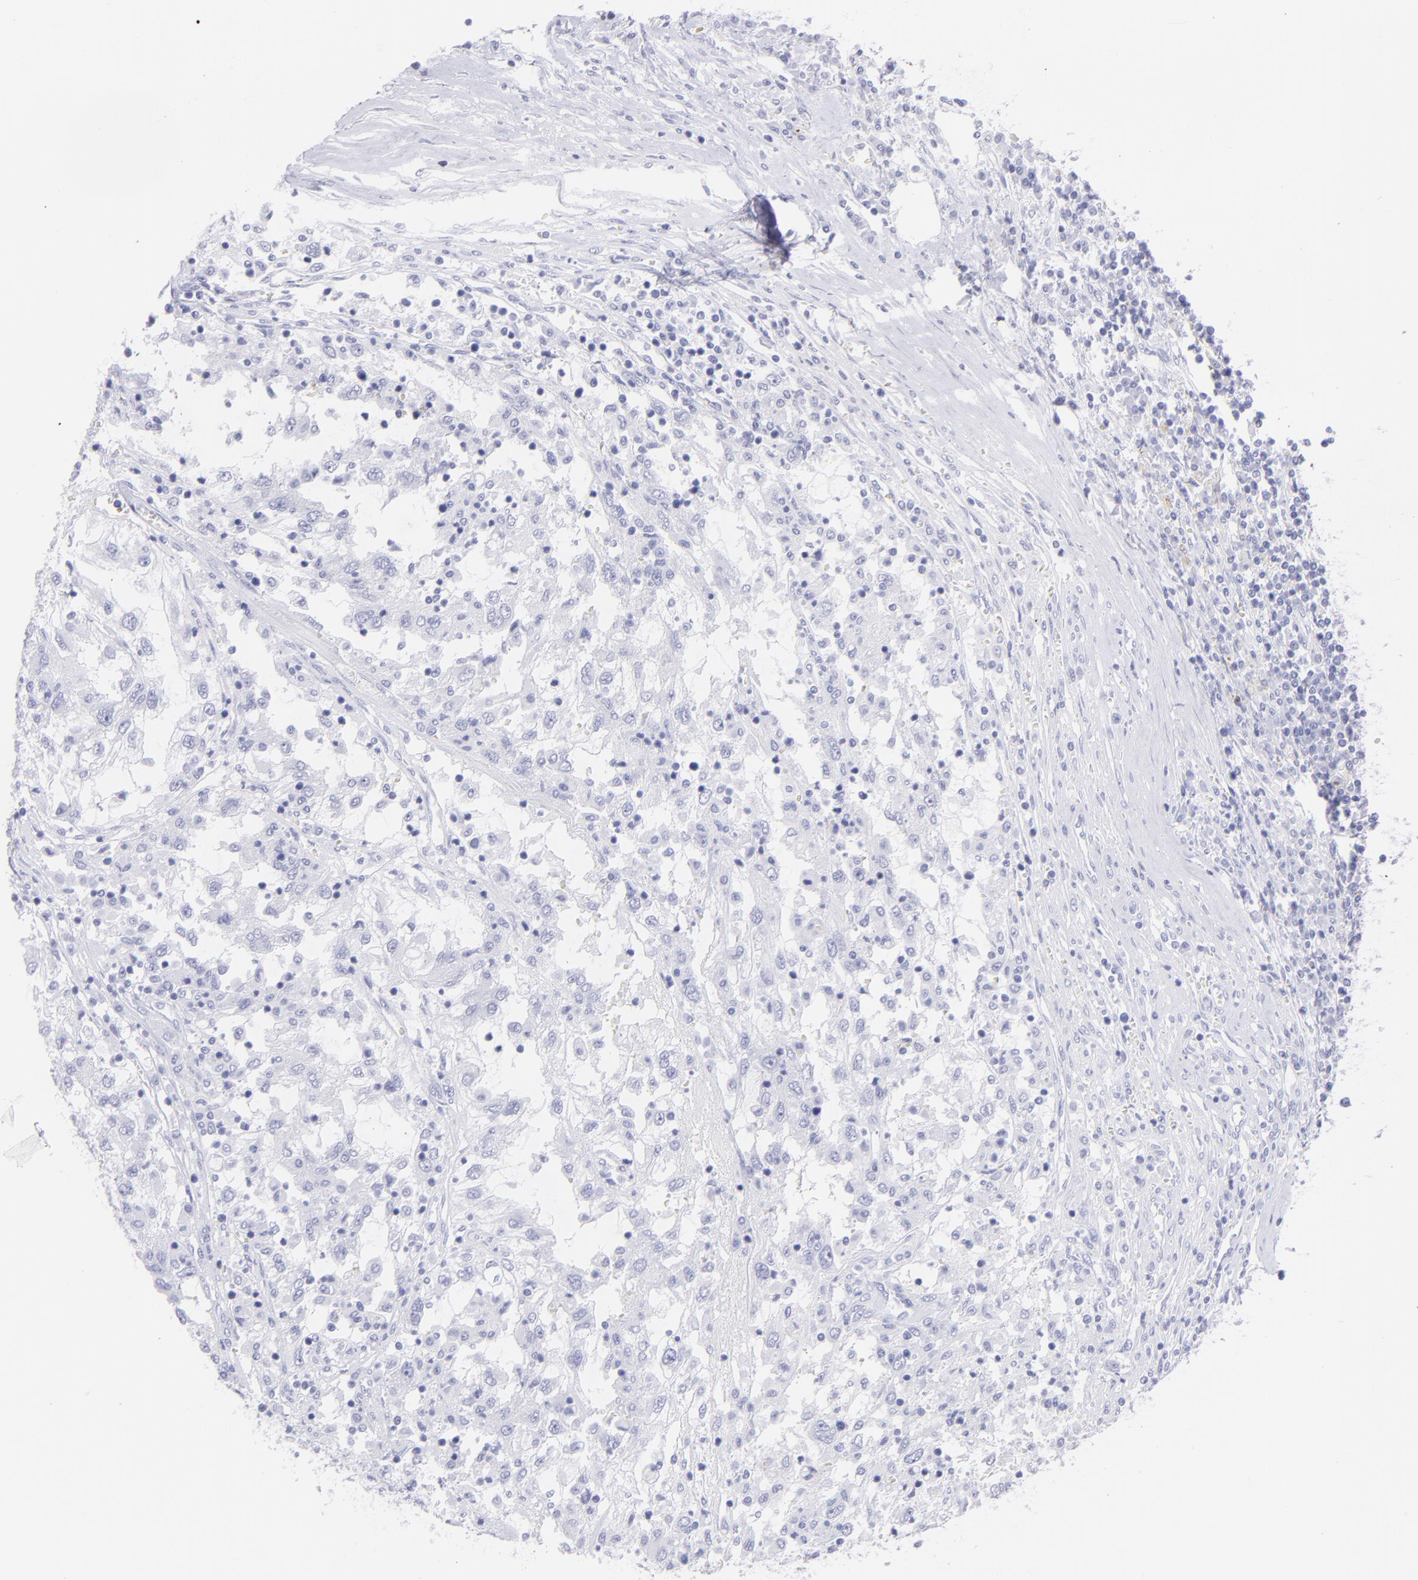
{"staining": {"intensity": "negative", "quantity": "none", "location": "none"}, "tissue": "renal cancer", "cell_type": "Tumor cells", "image_type": "cancer", "snomed": [{"axis": "morphology", "description": "Normal tissue, NOS"}, {"axis": "morphology", "description": "Adenocarcinoma, NOS"}, {"axis": "topography", "description": "Kidney"}], "caption": "High magnification brightfield microscopy of renal cancer (adenocarcinoma) stained with DAB (brown) and counterstained with hematoxylin (blue): tumor cells show no significant staining.", "gene": "CNP", "patient": {"sex": "male", "age": 71}}